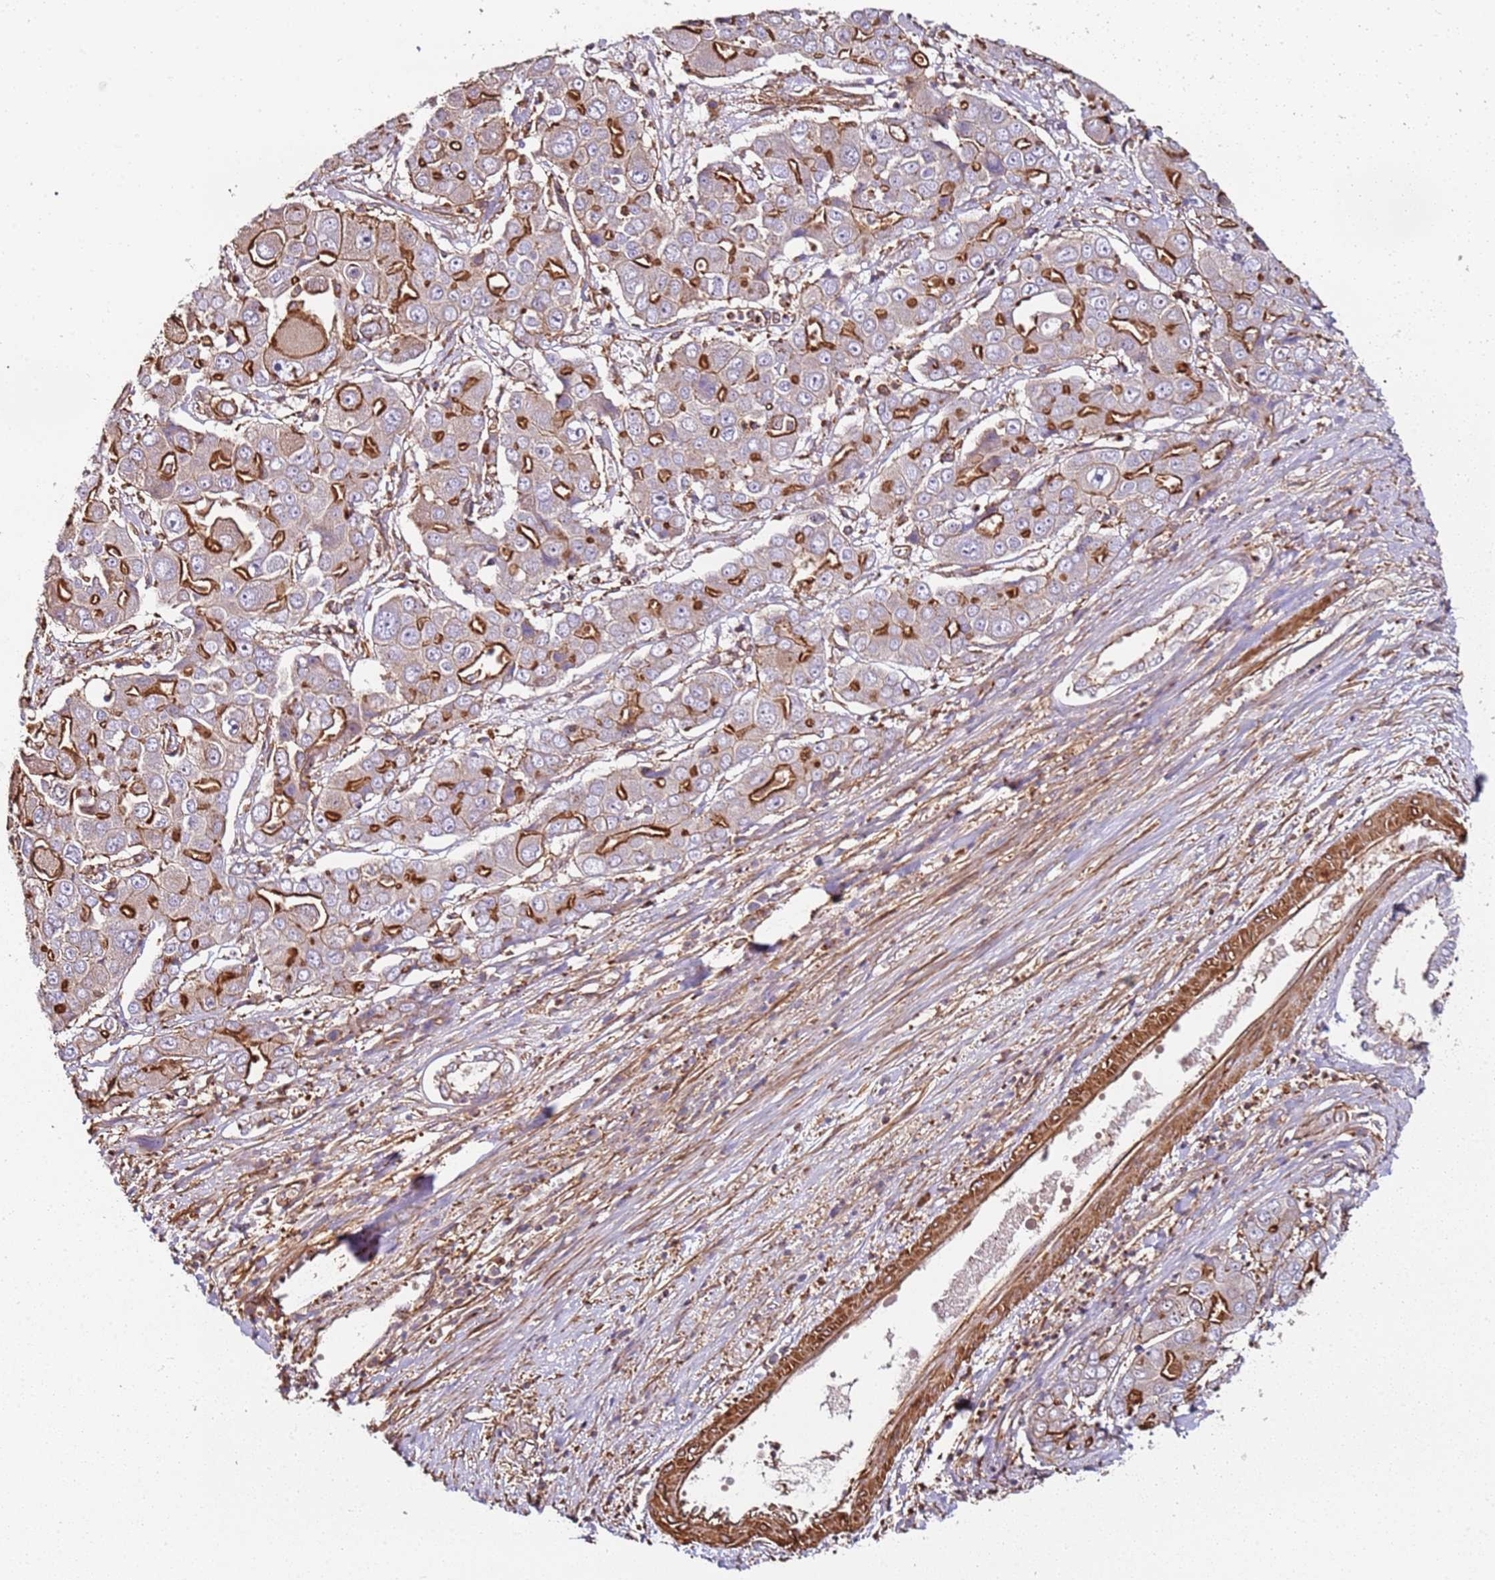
{"staining": {"intensity": "strong", "quantity": "25%-75%", "location": "cytoplasmic/membranous"}, "tissue": "liver cancer", "cell_type": "Tumor cells", "image_type": "cancer", "snomed": [{"axis": "morphology", "description": "Cholangiocarcinoma"}, {"axis": "topography", "description": "Liver"}], "caption": "There is high levels of strong cytoplasmic/membranous positivity in tumor cells of cholangiocarcinoma (liver), as demonstrated by immunohistochemical staining (brown color).", "gene": "CYP2U1", "patient": {"sex": "male", "age": 67}}